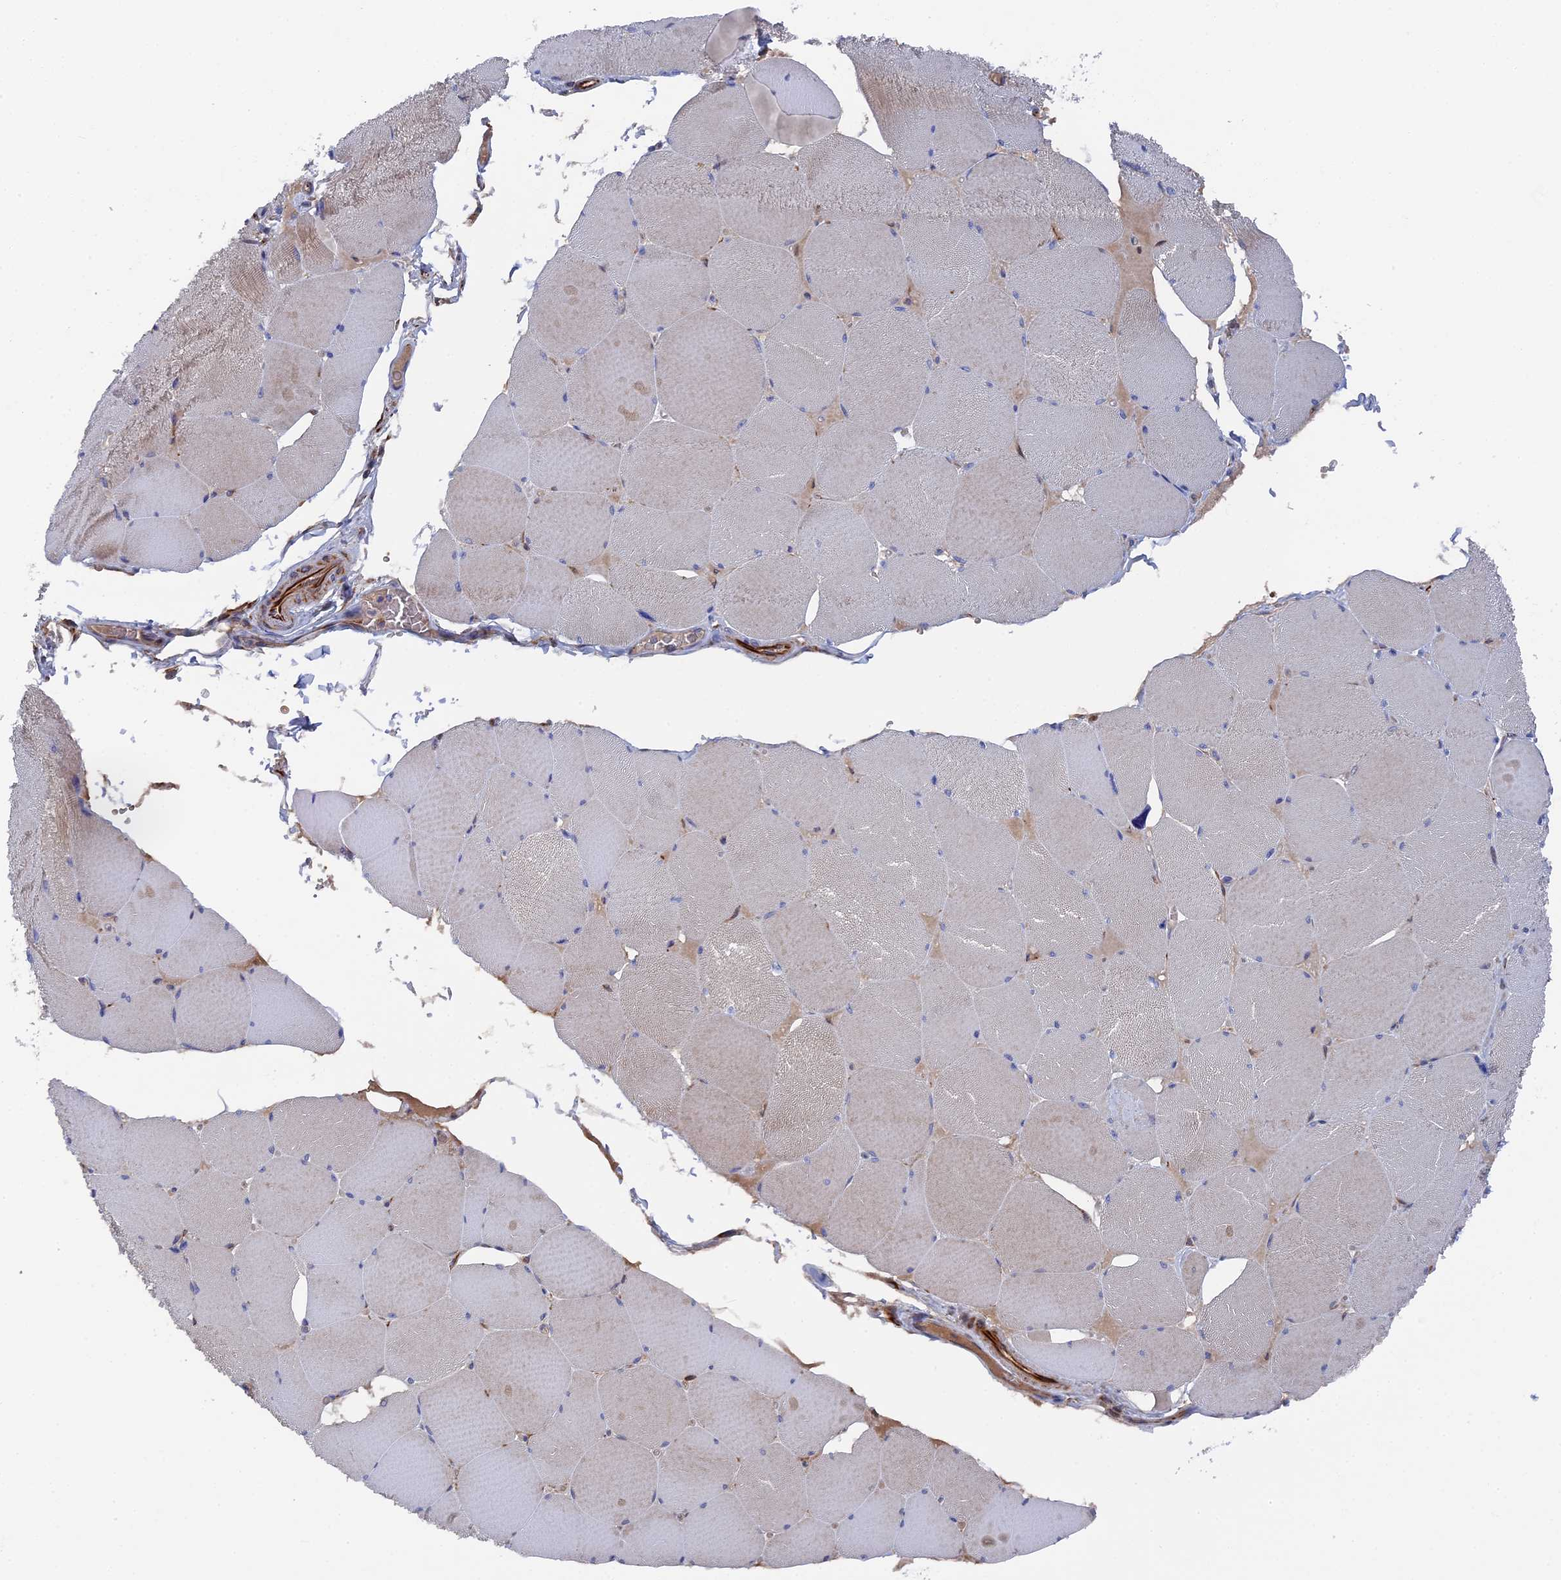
{"staining": {"intensity": "weak", "quantity": "25%-75%", "location": "cytoplasmic/membranous"}, "tissue": "skeletal muscle", "cell_type": "Myocytes", "image_type": "normal", "snomed": [{"axis": "morphology", "description": "Normal tissue, NOS"}, {"axis": "topography", "description": "Skeletal muscle"}, {"axis": "topography", "description": "Head-Neck"}], "caption": "DAB immunohistochemical staining of benign skeletal muscle shows weak cytoplasmic/membranous protein positivity in approximately 25%-75% of myocytes. (IHC, brightfield microscopy, high magnification).", "gene": "SMG9", "patient": {"sex": "male", "age": 66}}